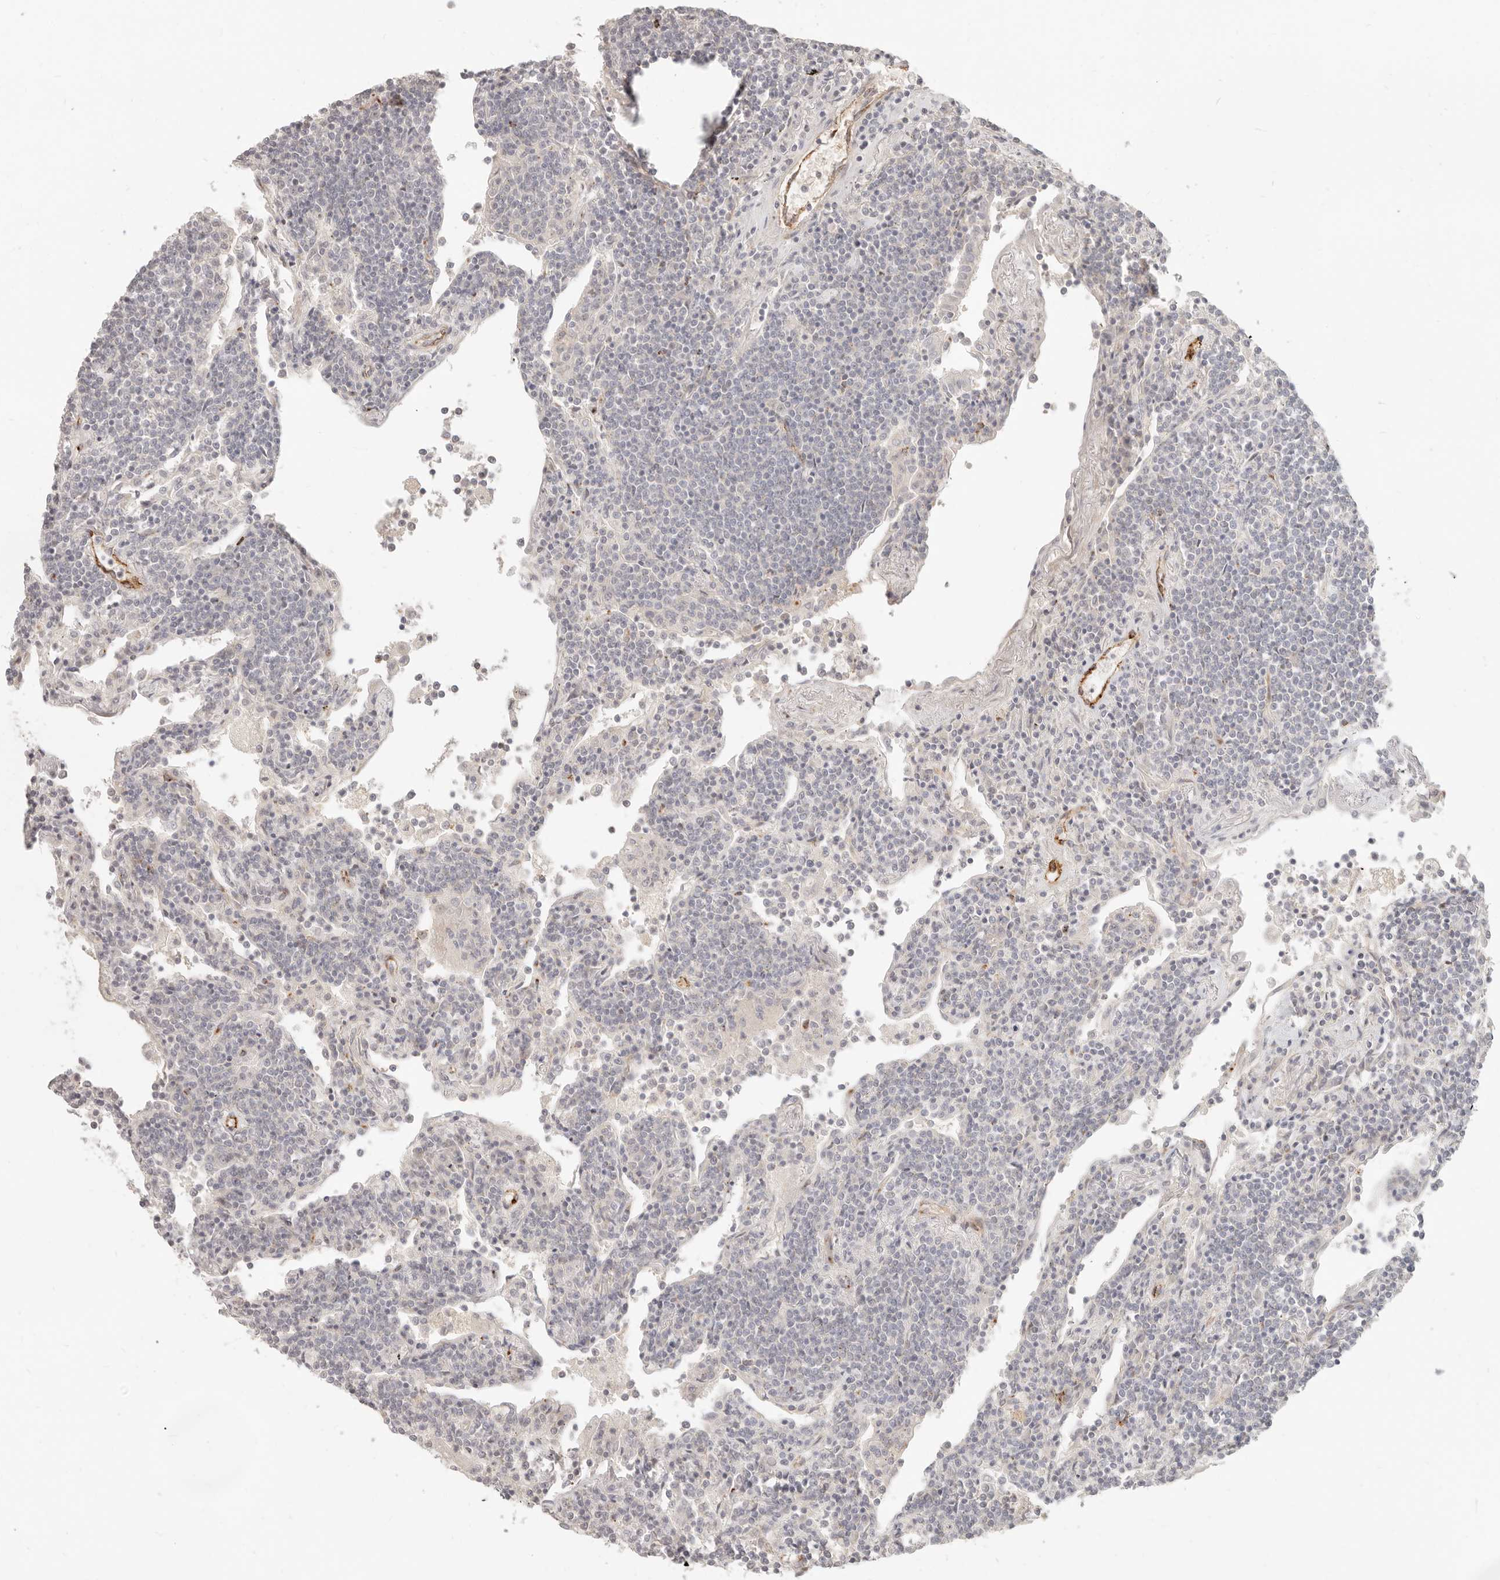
{"staining": {"intensity": "negative", "quantity": "none", "location": "none"}, "tissue": "lymphoma", "cell_type": "Tumor cells", "image_type": "cancer", "snomed": [{"axis": "morphology", "description": "Malignant lymphoma, non-Hodgkin's type, Low grade"}, {"axis": "topography", "description": "Lung"}], "caption": "An image of human malignant lymphoma, non-Hodgkin's type (low-grade) is negative for staining in tumor cells.", "gene": "SASS6", "patient": {"sex": "female", "age": 71}}